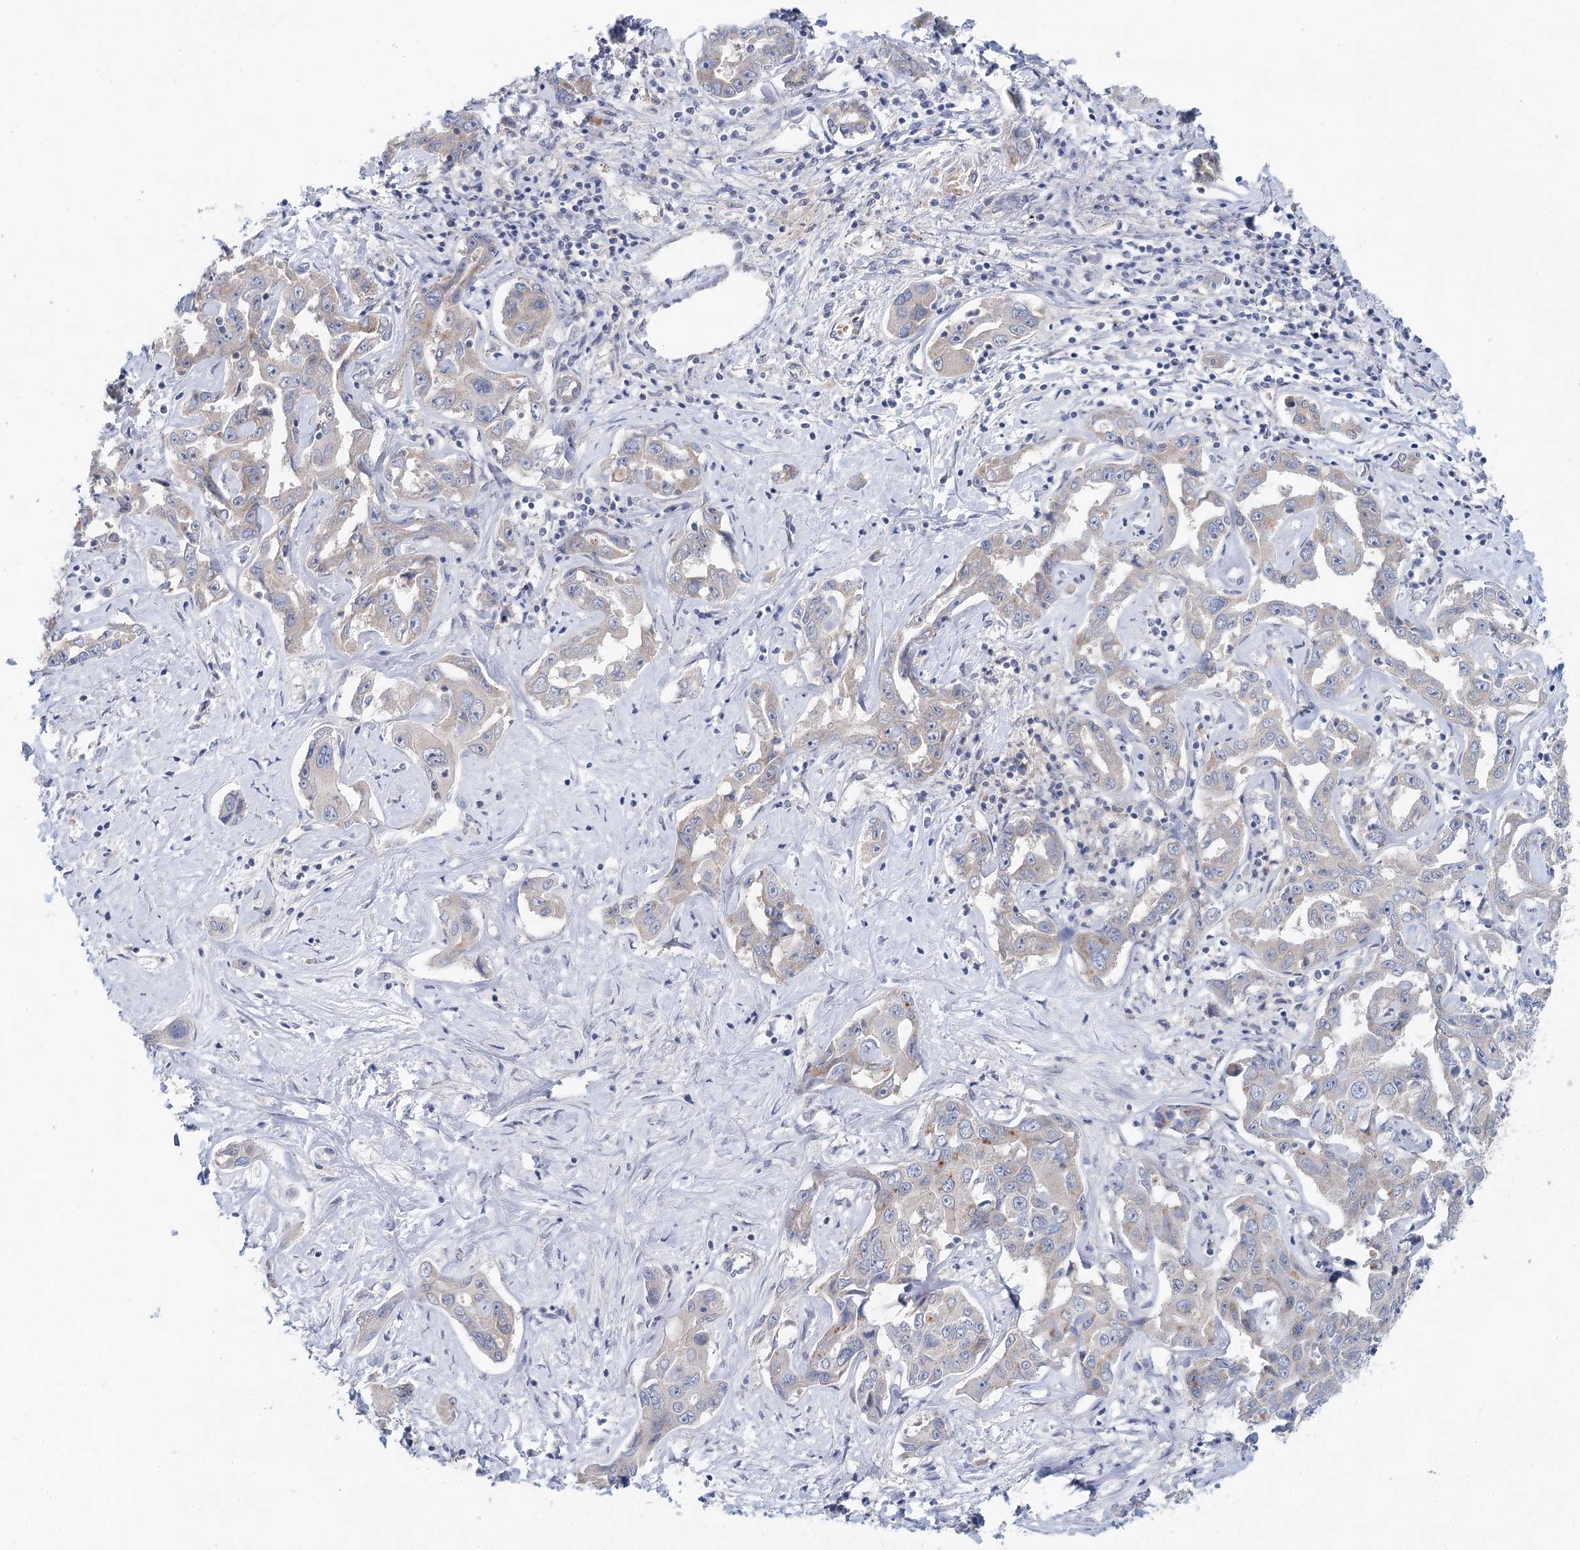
{"staining": {"intensity": "weak", "quantity": "<25%", "location": "cytoplasmic/membranous"}, "tissue": "liver cancer", "cell_type": "Tumor cells", "image_type": "cancer", "snomed": [{"axis": "morphology", "description": "Cholangiocarcinoma"}, {"axis": "topography", "description": "Liver"}], "caption": "Tumor cells show no significant positivity in liver cholangiocarcinoma.", "gene": "BLTP1", "patient": {"sex": "male", "age": 59}}